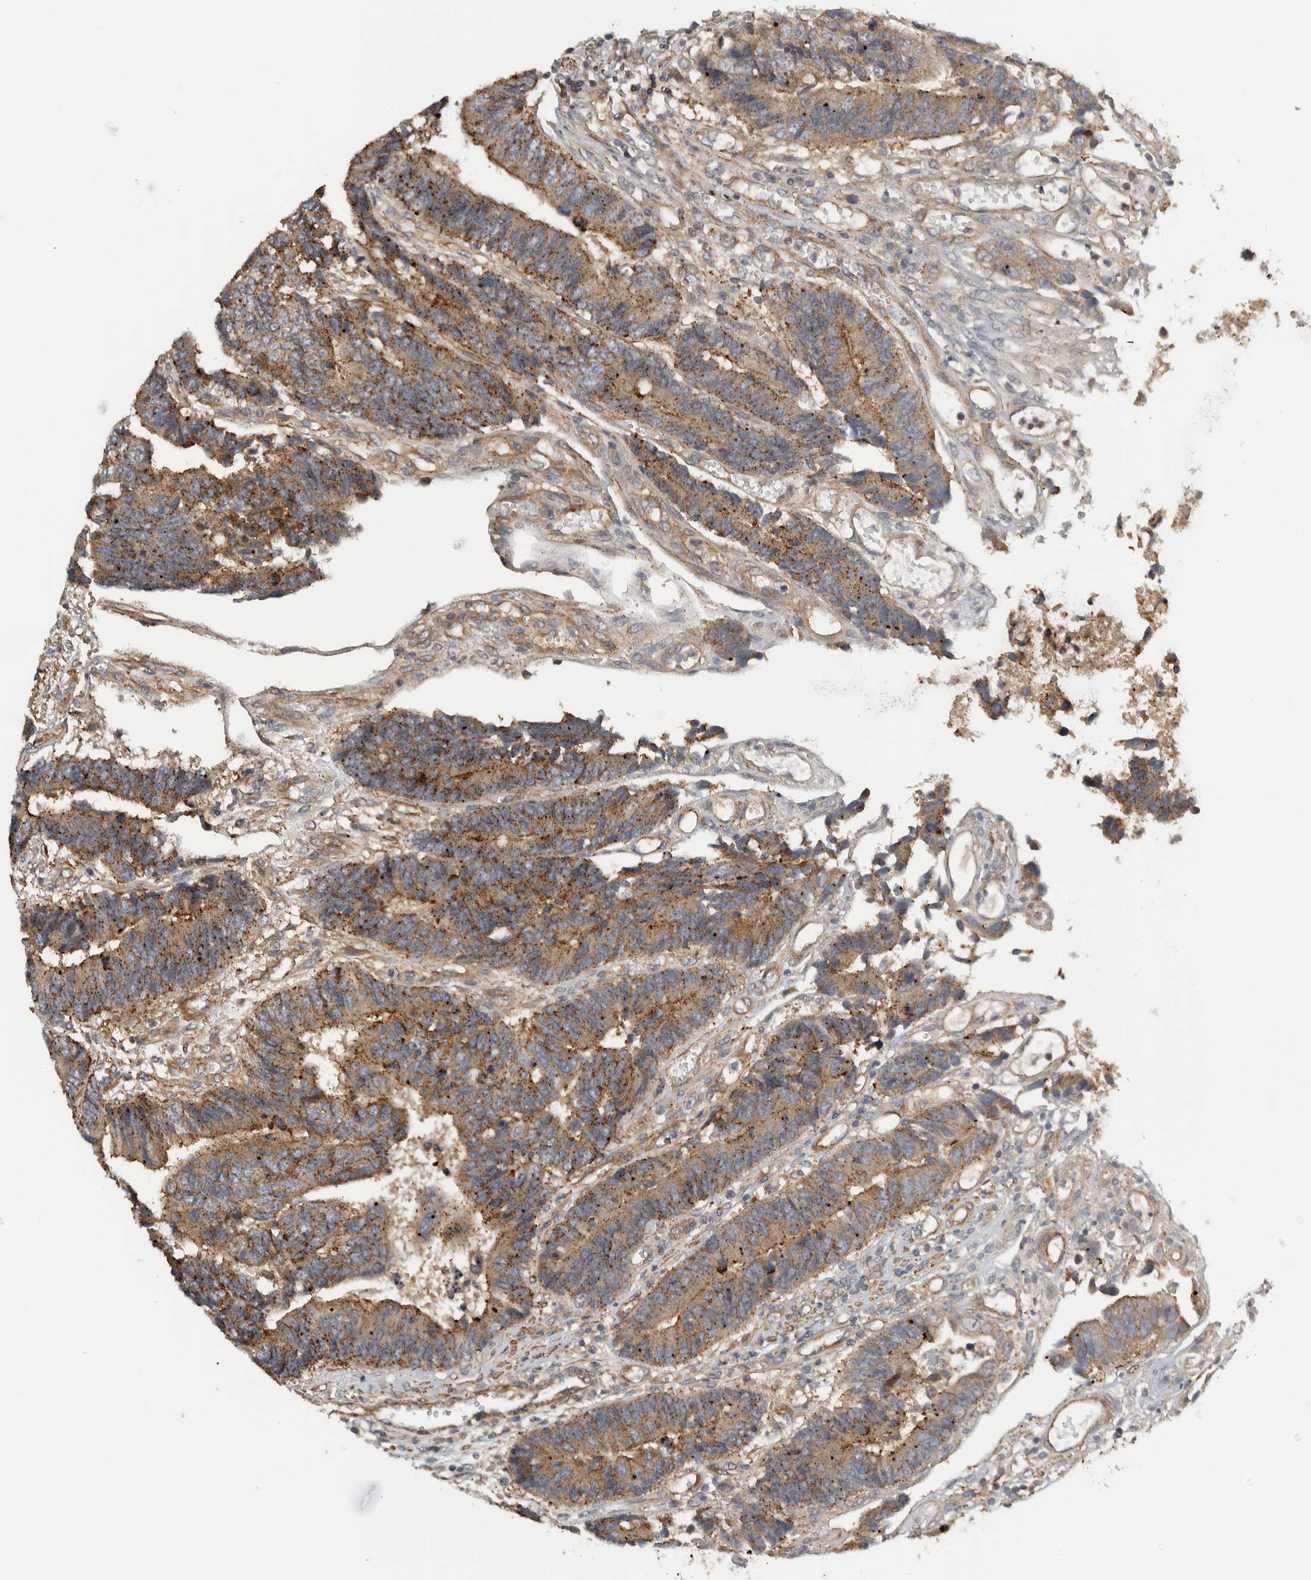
{"staining": {"intensity": "weak", "quantity": ">75%", "location": "cytoplasmic/membranous"}, "tissue": "colorectal cancer", "cell_type": "Tumor cells", "image_type": "cancer", "snomed": [{"axis": "morphology", "description": "Adenocarcinoma, NOS"}, {"axis": "topography", "description": "Rectum"}], "caption": "A brown stain labels weak cytoplasmic/membranous expression of a protein in colorectal cancer (adenocarcinoma) tumor cells. Nuclei are stained in blue.", "gene": "TBC1D31", "patient": {"sex": "male", "age": 84}}